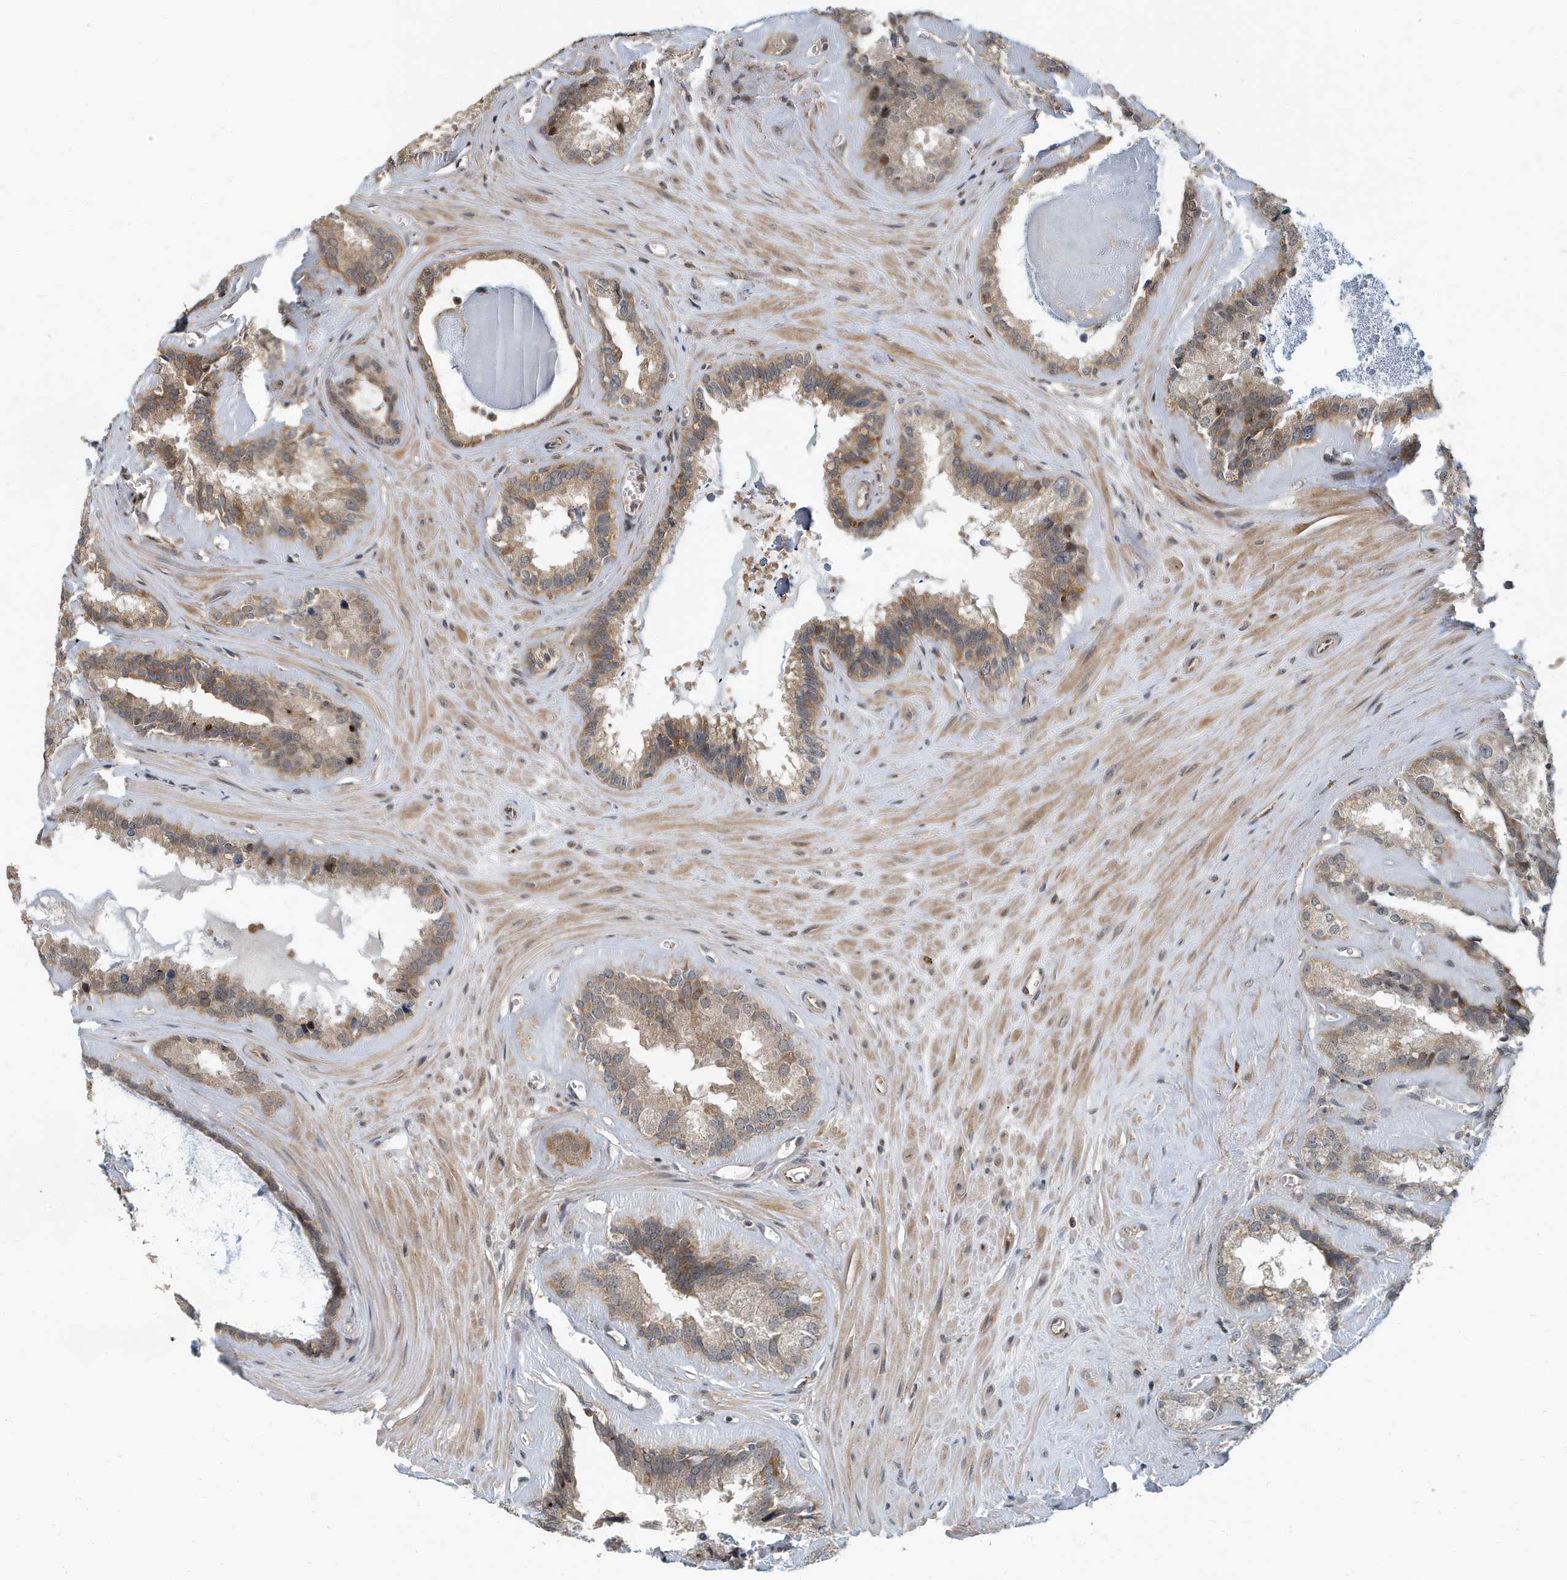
{"staining": {"intensity": "moderate", "quantity": "<25%", "location": "cytoplasmic/membranous"}, "tissue": "seminal vesicle", "cell_type": "Glandular cells", "image_type": "normal", "snomed": [{"axis": "morphology", "description": "Normal tissue, NOS"}, {"axis": "topography", "description": "Prostate"}, {"axis": "topography", "description": "Seminal veicle"}], "caption": "Approximately <25% of glandular cells in benign seminal vesicle exhibit moderate cytoplasmic/membranous protein staining as visualized by brown immunohistochemical staining.", "gene": "KIF15", "patient": {"sex": "male", "age": 59}}